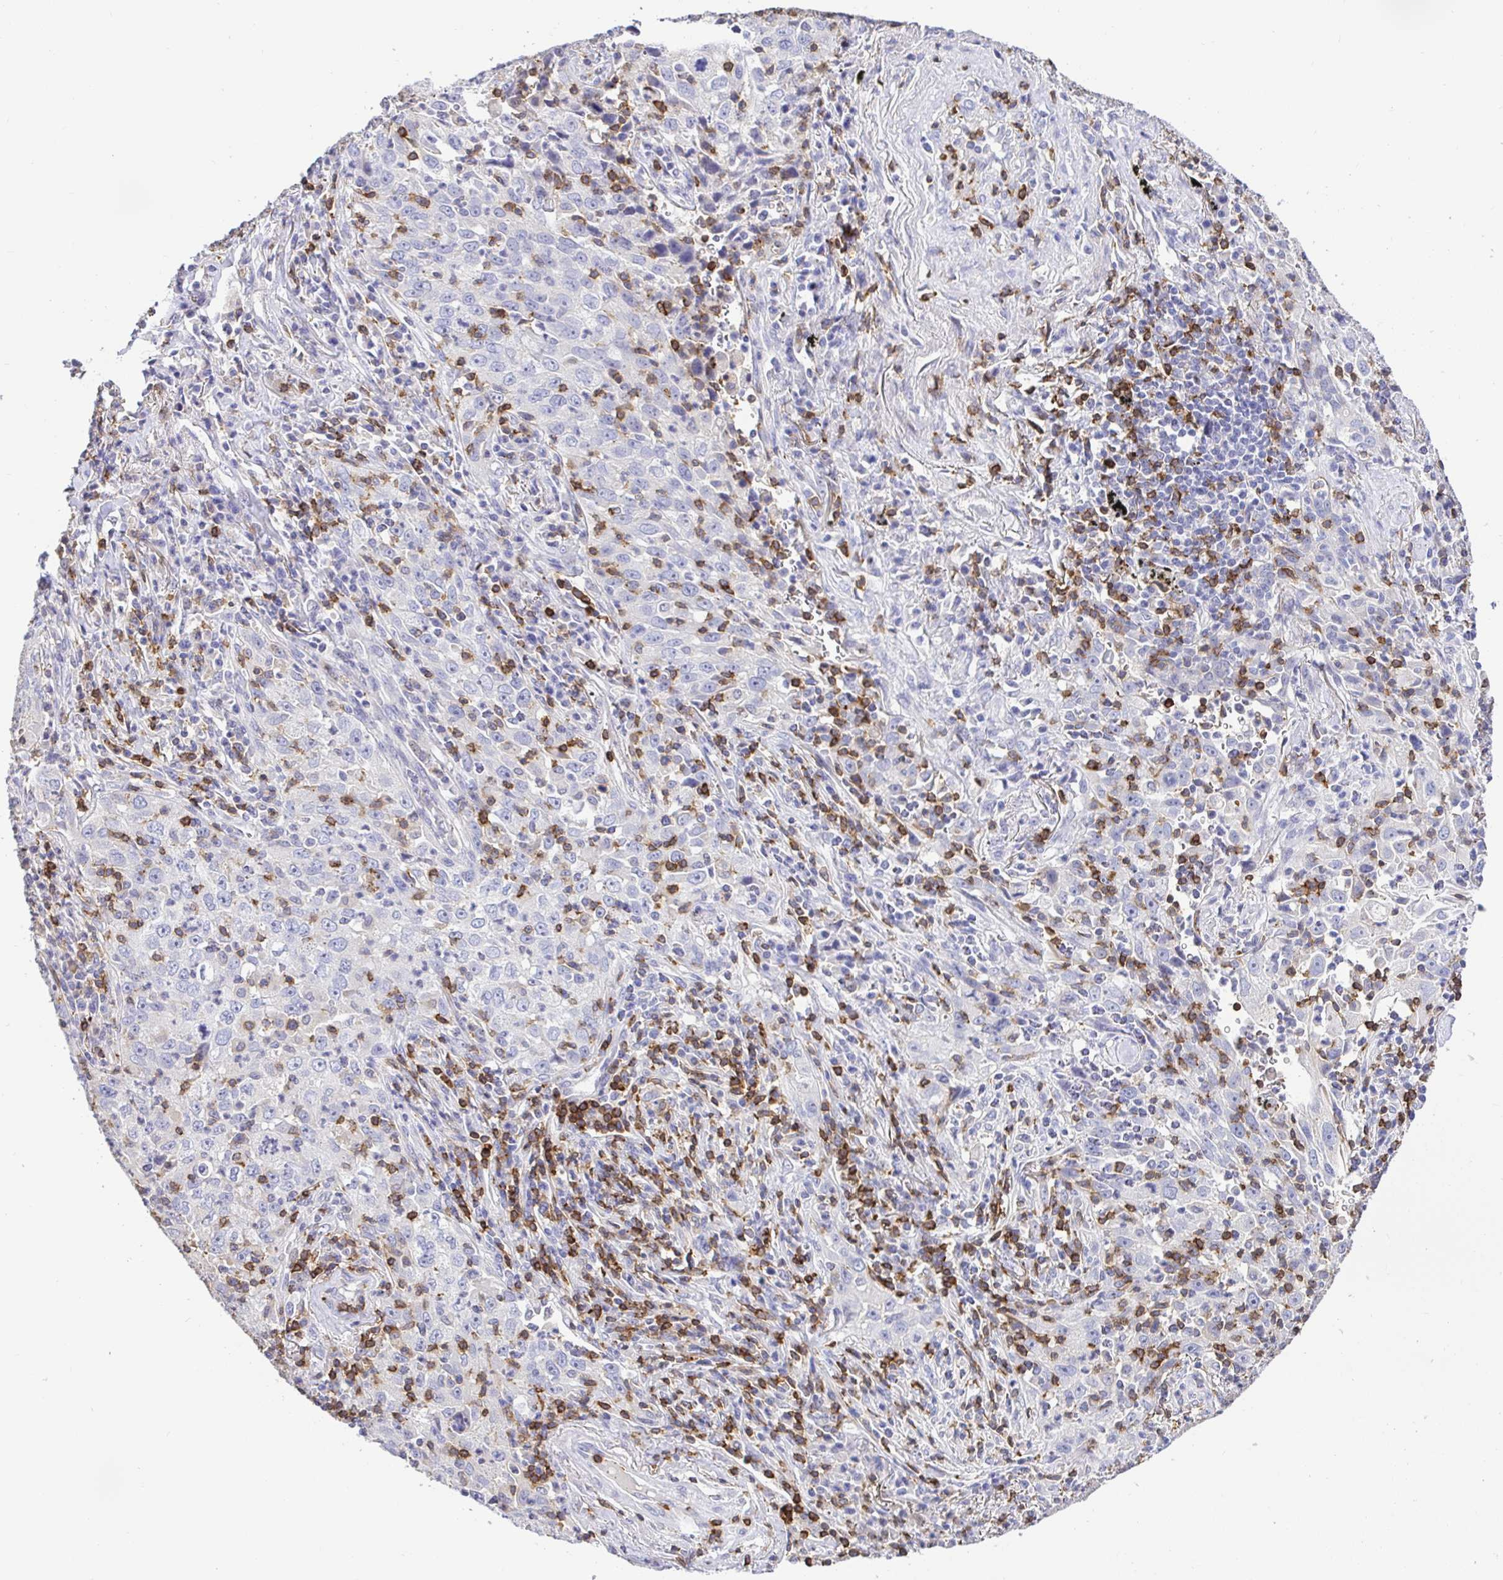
{"staining": {"intensity": "negative", "quantity": "none", "location": "none"}, "tissue": "lung cancer", "cell_type": "Tumor cells", "image_type": "cancer", "snomed": [{"axis": "morphology", "description": "Squamous cell carcinoma, NOS"}, {"axis": "topography", "description": "Lung"}], "caption": "IHC histopathology image of neoplastic tissue: lung cancer (squamous cell carcinoma) stained with DAB displays no significant protein staining in tumor cells. (DAB immunohistochemistry (IHC), high magnification).", "gene": "SKAP1", "patient": {"sex": "male", "age": 71}}